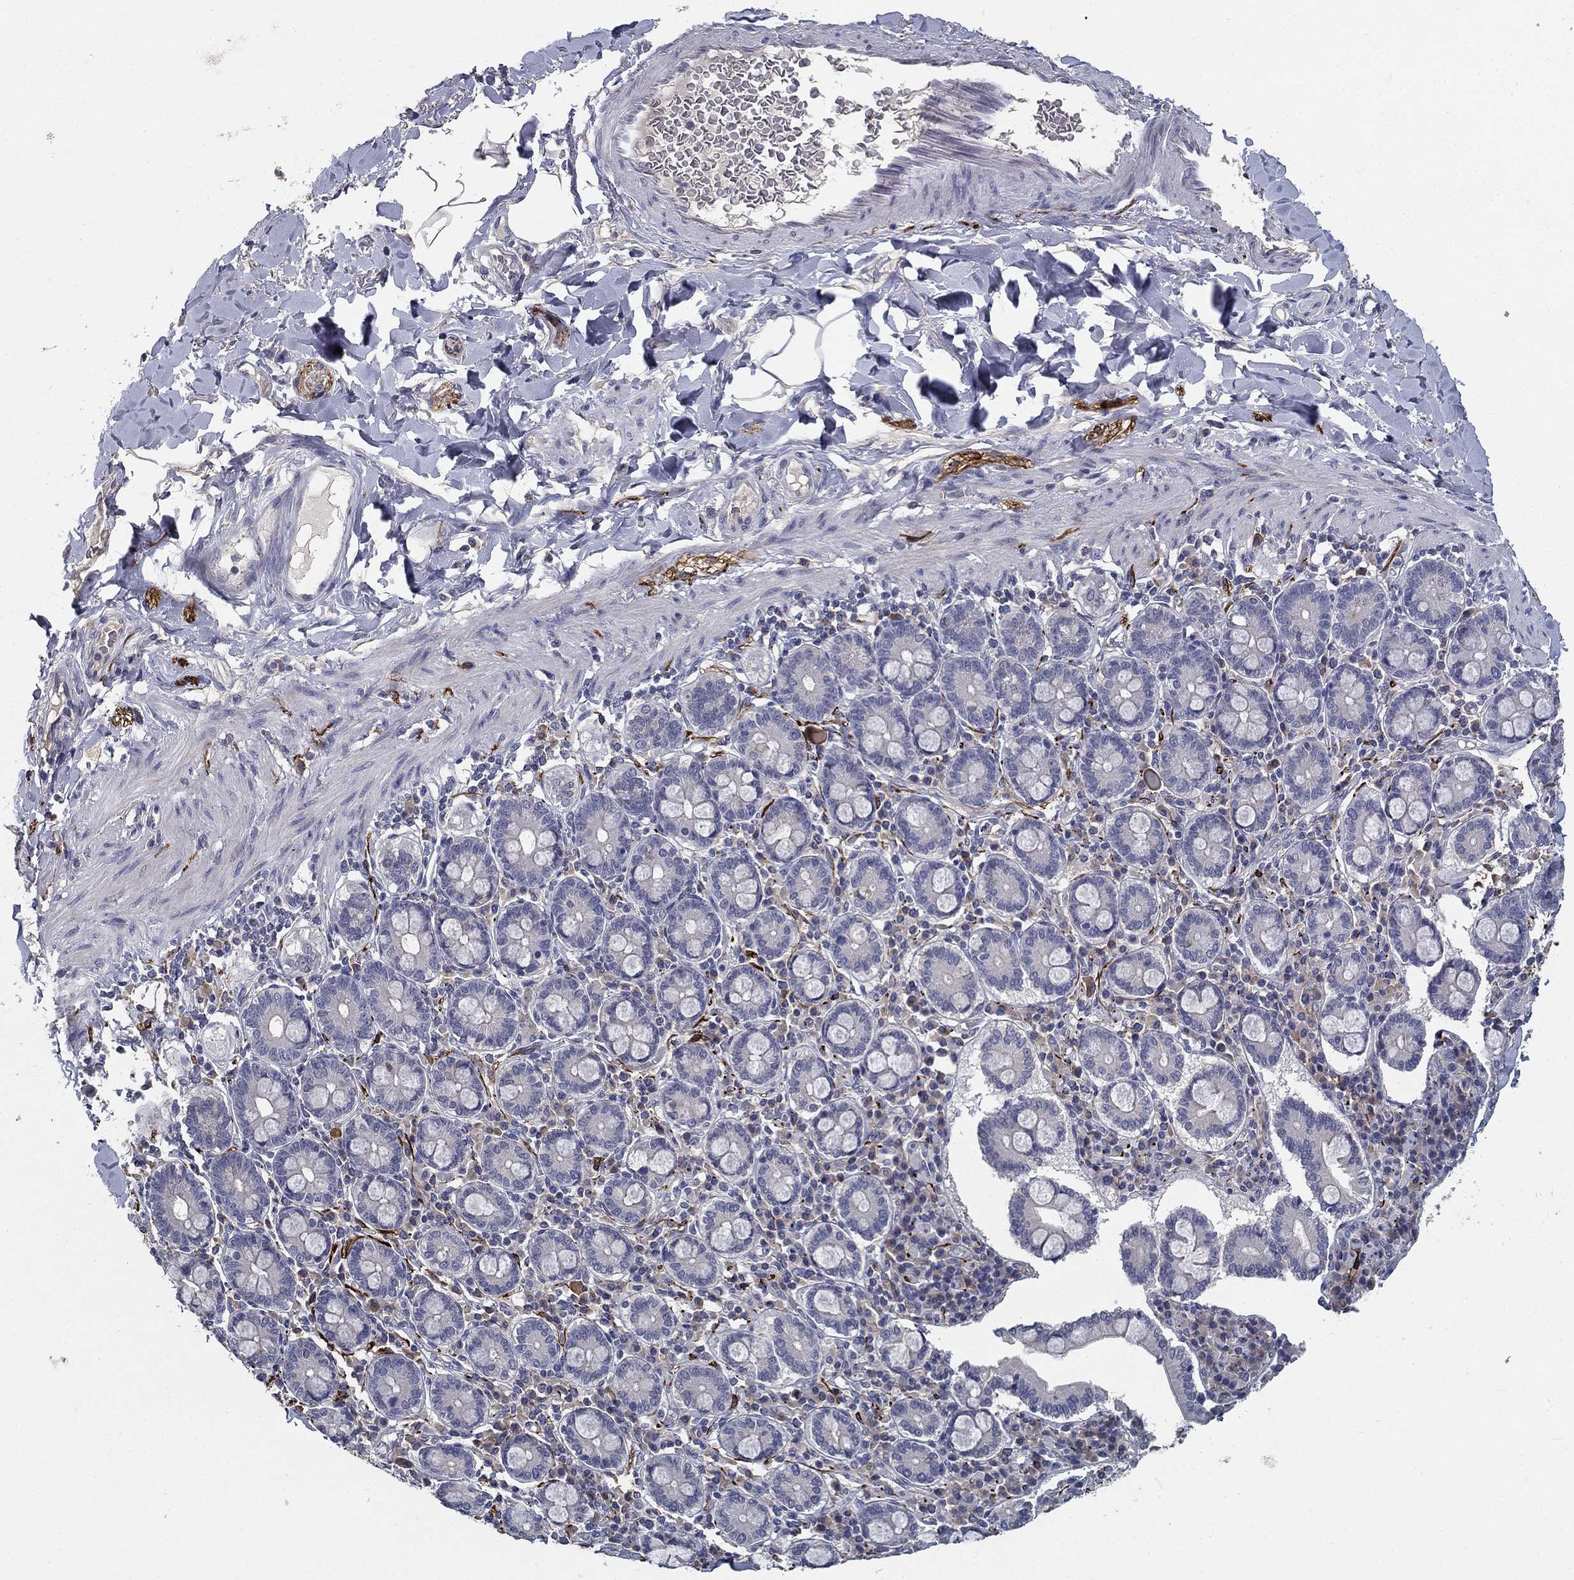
{"staining": {"intensity": "negative", "quantity": "none", "location": "none"}, "tissue": "adipose tissue", "cell_type": "Adipocytes", "image_type": "normal", "snomed": [{"axis": "morphology", "description": "Normal tissue, NOS"}, {"axis": "topography", "description": "Smooth muscle"}, {"axis": "topography", "description": "Duodenum"}, {"axis": "topography", "description": "Peripheral nerve tissue"}], "caption": "A high-resolution image shows IHC staining of normal adipose tissue, which demonstrates no significant positivity in adipocytes.", "gene": "CD274", "patient": {"sex": "female", "age": 61}}